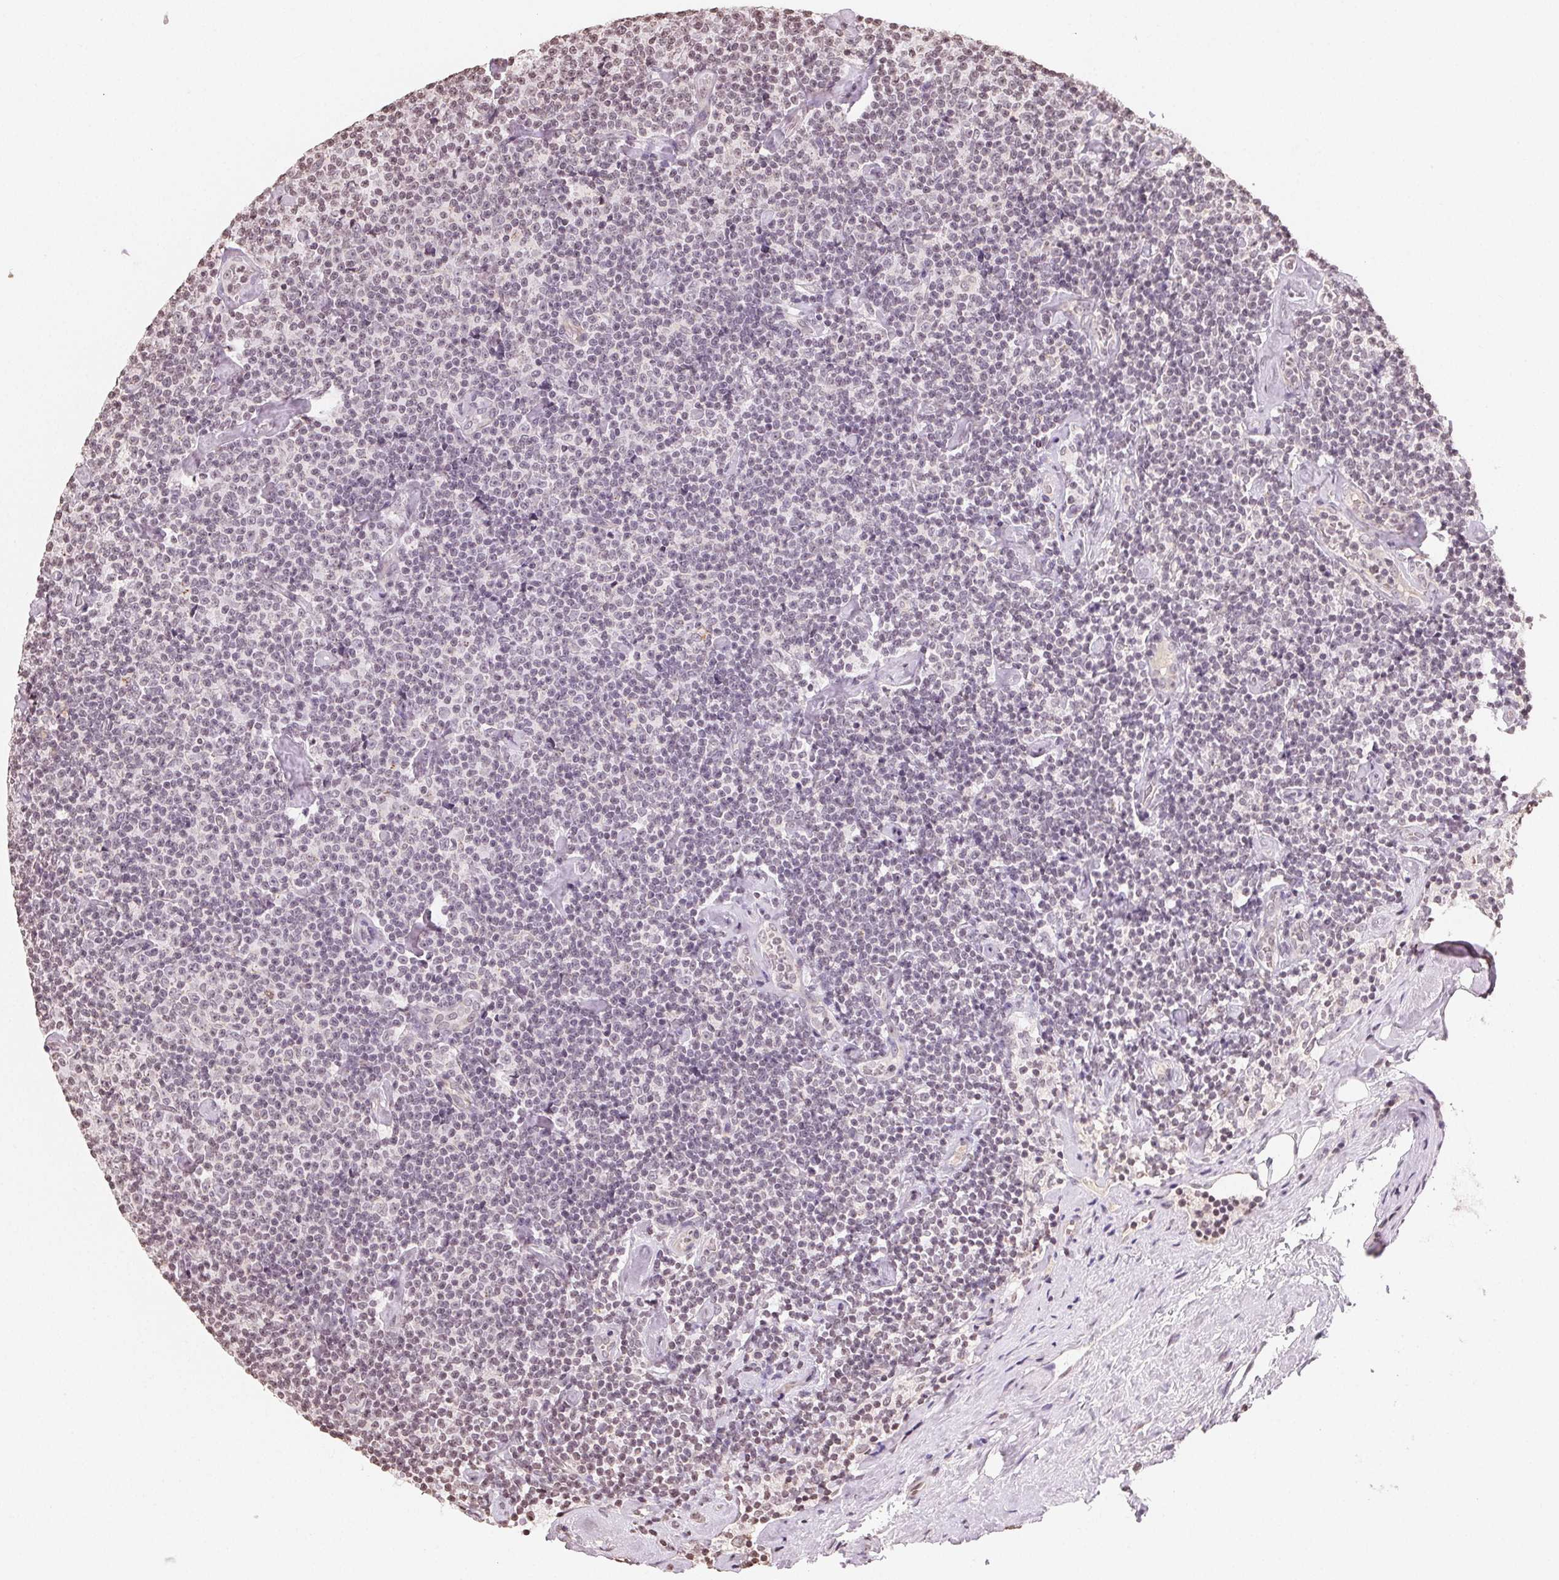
{"staining": {"intensity": "negative", "quantity": "none", "location": "none"}, "tissue": "lymphoma", "cell_type": "Tumor cells", "image_type": "cancer", "snomed": [{"axis": "morphology", "description": "Malignant lymphoma, non-Hodgkin's type, Low grade"}, {"axis": "topography", "description": "Lymph node"}], "caption": "Low-grade malignant lymphoma, non-Hodgkin's type was stained to show a protein in brown. There is no significant positivity in tumor cells.", "gene": "TBP", "patient": {"sex": "male", "age": 81}}